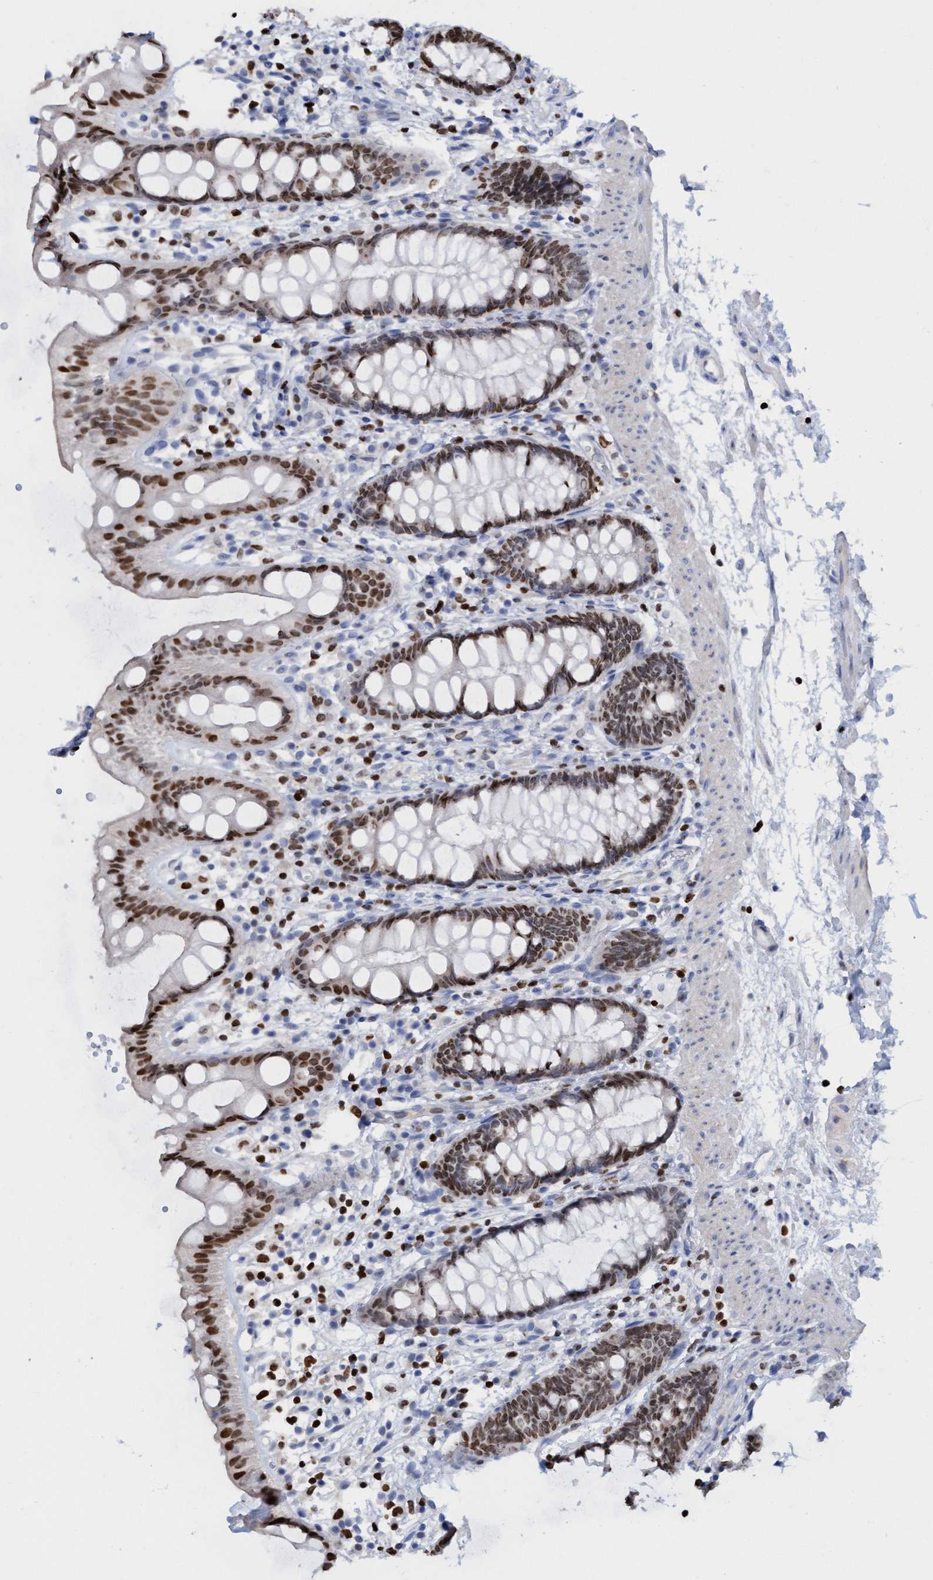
{"staining": {"intensity": "moderate", "quantity": ">75%", "location": "nuclear"}, "tissue": "rectum", "cell_type": "Glandular cells", "image_type": "normal", "snomed": [{"axis": "morphology", "description": "Normal tissue, NOS"}, {"axis": "topography", "description": "Rectum"}], "caption": "Human rectum stained for a protein (brown) displays moderate nuclear positive expression in approximately >75% of glandular cells.", "gene": "CBX2", "patient": {"sex": "female", "age": 65}}